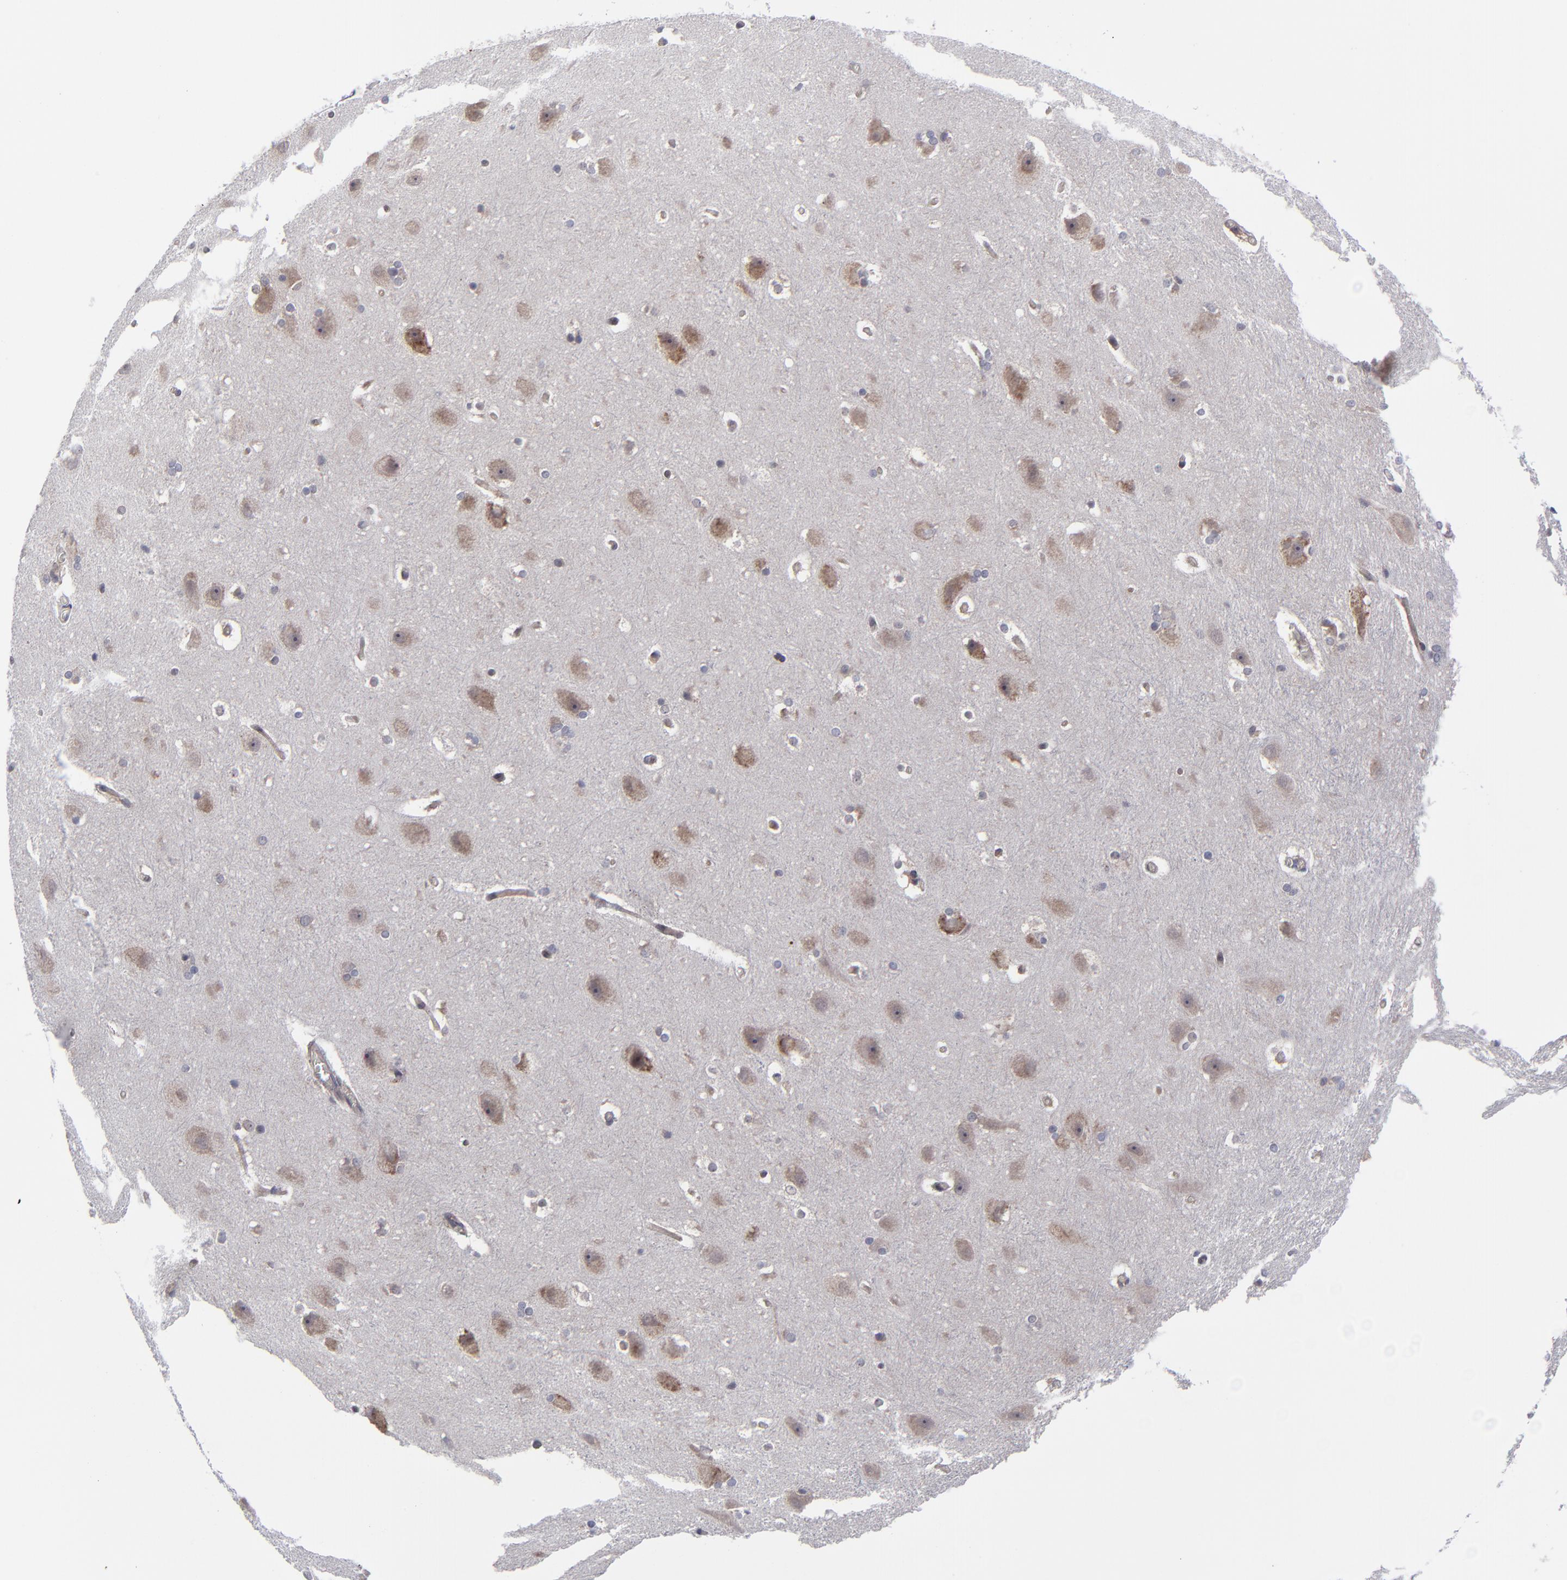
{"staining": {"intensity": "weak", "quantity": "<25%", "location": "cytoplasmic/membranous"}, "tissue": "hippocampus", "cell_type": "Glial cells", "image_type": "normal", "snomed": [{"axis": "morphology", "description": "Normal tissue, NOS"}, {"axis": "topography", "description": "Hippocampus"}], "caption": "Hippocampus was stained to show a protein in brown. There is no significant staining in glial cells.", "gene": "UBE2L6", "patient": {"sex": "female", "age": 19}}